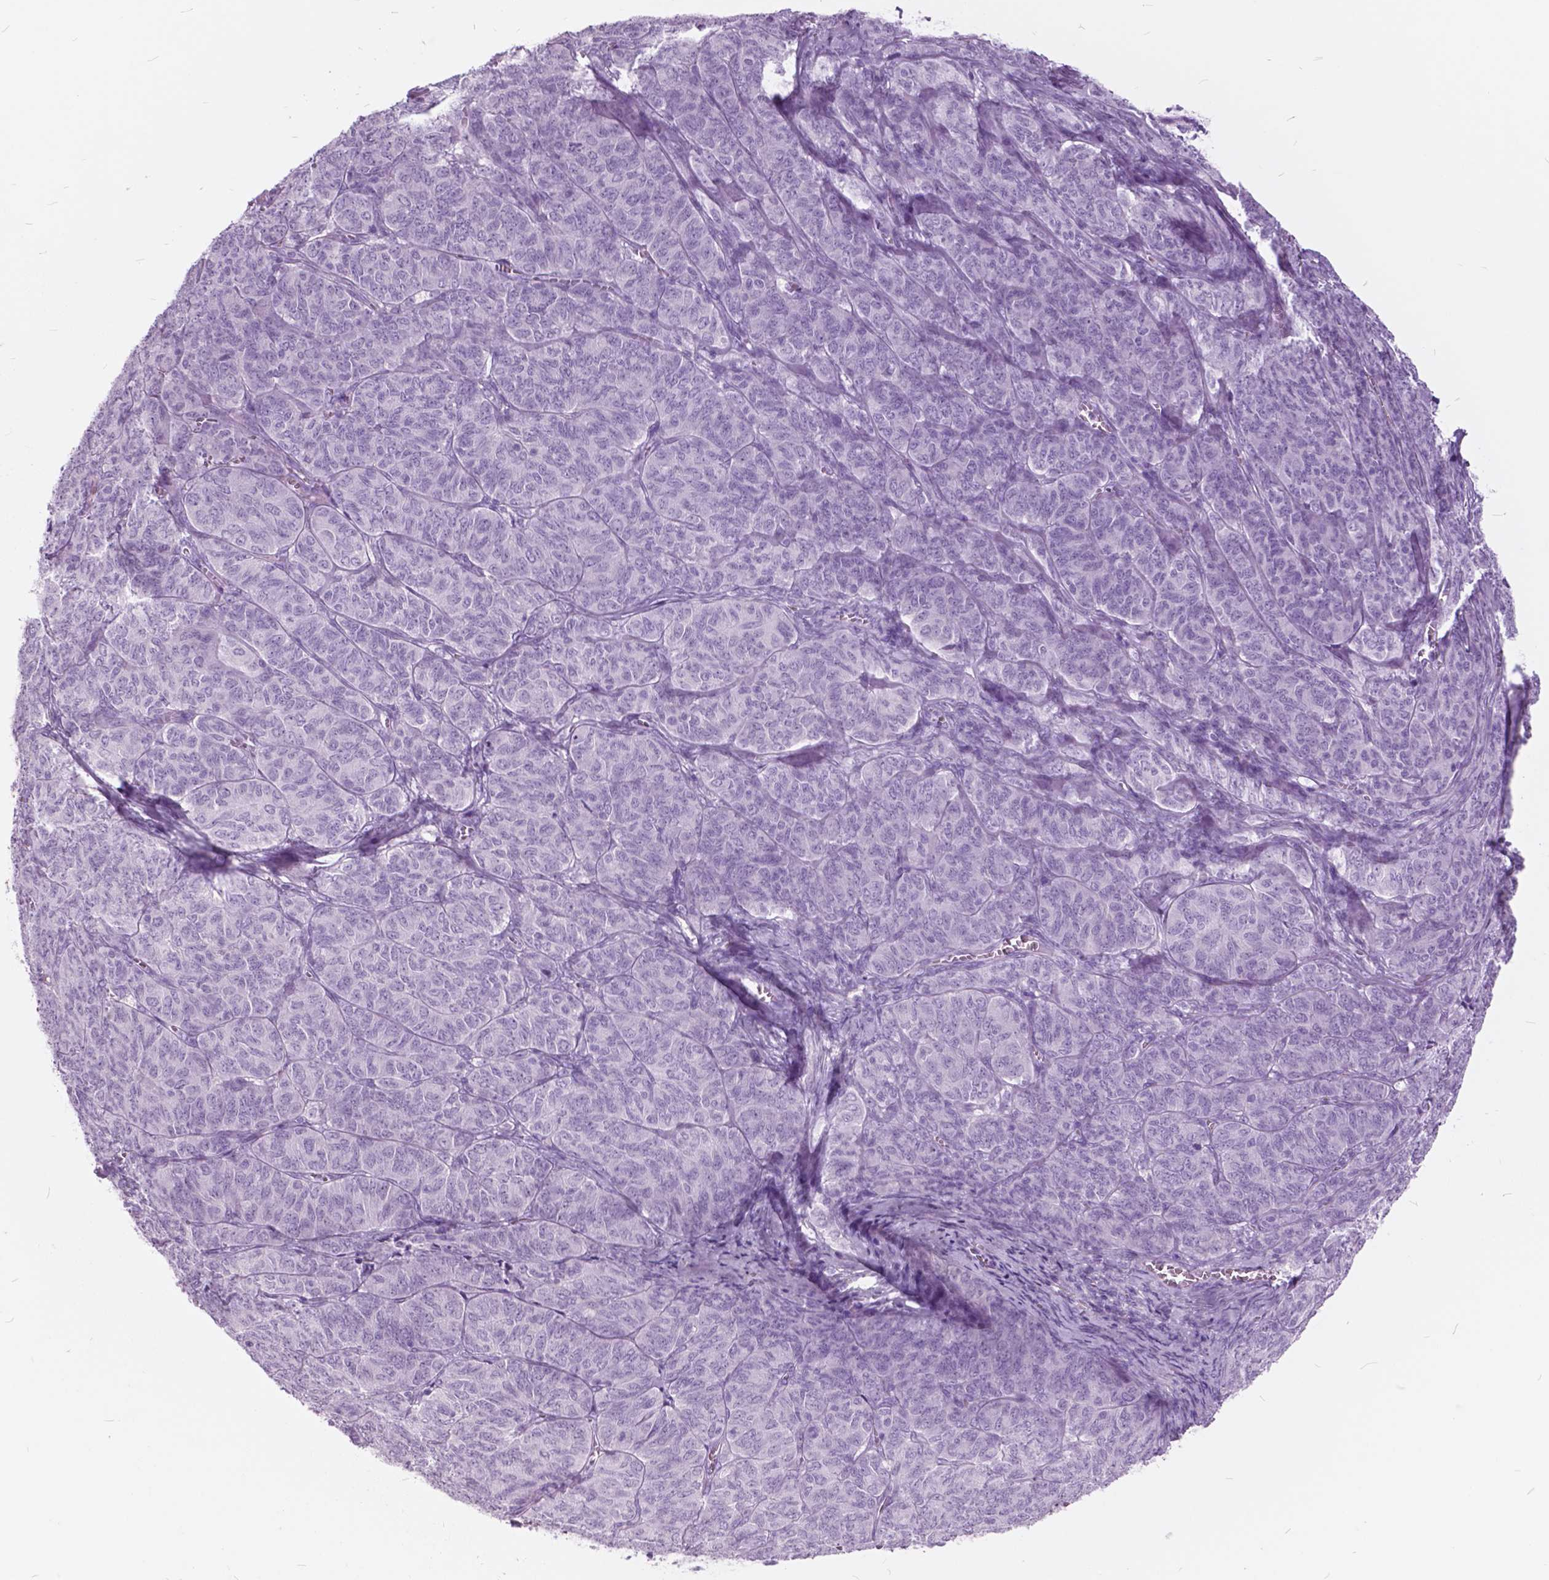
{"staining": {"intensity": "negative", "quantity": "none", "location": "none"}, "tissue": "ovarian cancer", "cell_type": "Tumor cells", "image_type": "cancer", "snomed": [{"axis": "morphology", "description": "Carcinoma, endometroid"}, {"axis": "topography", "description": "Ovary"}], "caption": "The immunohistochemistry (IHC) image has no significant expression in tumor cells of endometroid carcinoma (ovarian) tissue.", "gene": "GDF9", "patient": {"sex": "female", "age": 80}}